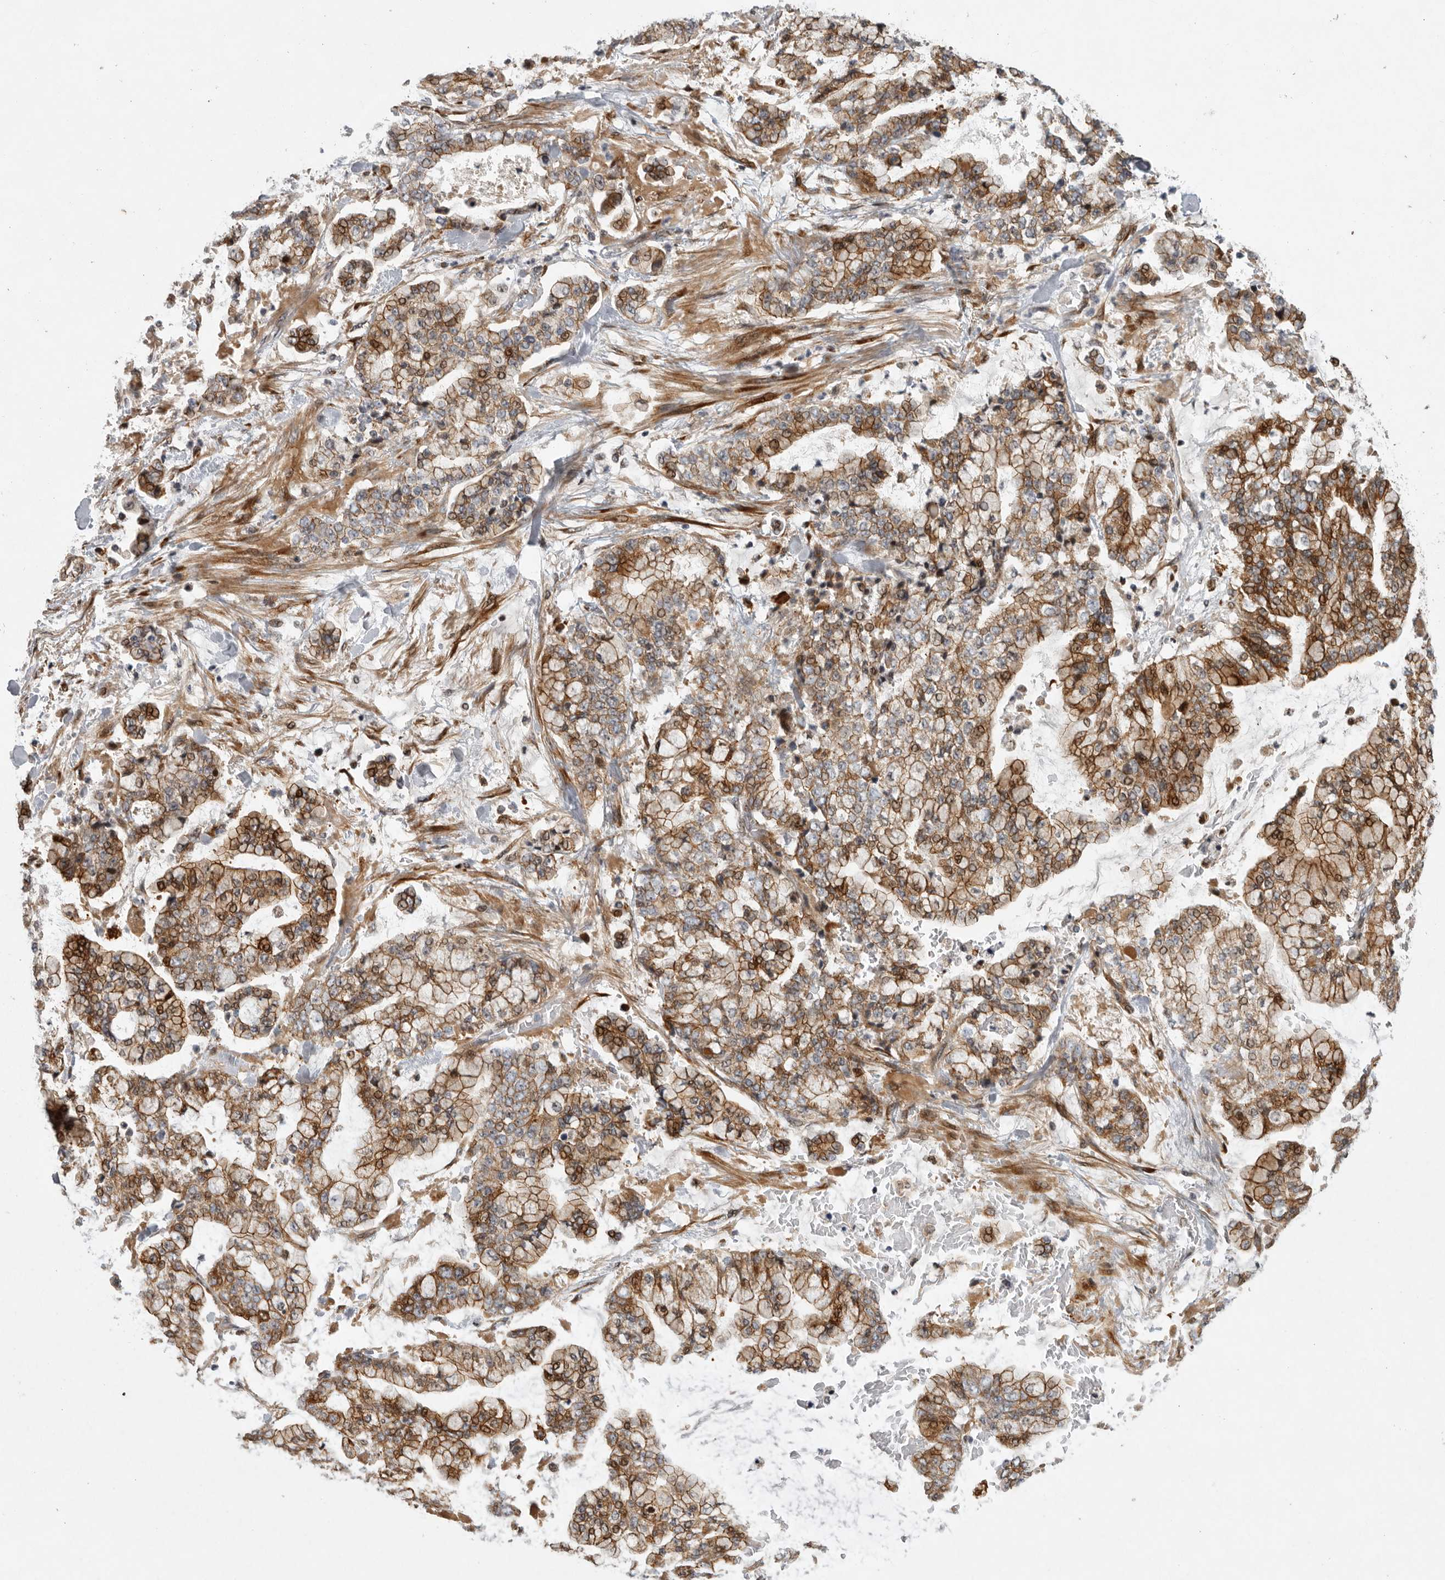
{"staining": {"intensity": "moderate", "quantity": ">75%", "location": "cytoplasmic/membranous"}, "tissue": "stomach cancer", "cell_type": "Tumor cells", "image_type": "cancer", "snomed": [{"axis": "morphology", "description": "Normal tissue, NOS"}, {"axis": "morphology", "description": "Adenocarcinoma, NOS"}, {"axis": "topography", "description": "Stomach, upper"}, {"axis": "topography", "description": "Stomach"}], "caption": "Stomach cancer stained for a protein displays moderate cytoplasmic/membranous positivity in tumor cells.", "gene": "MPDZ", "patient": {"sex": "male", "age": 76}}